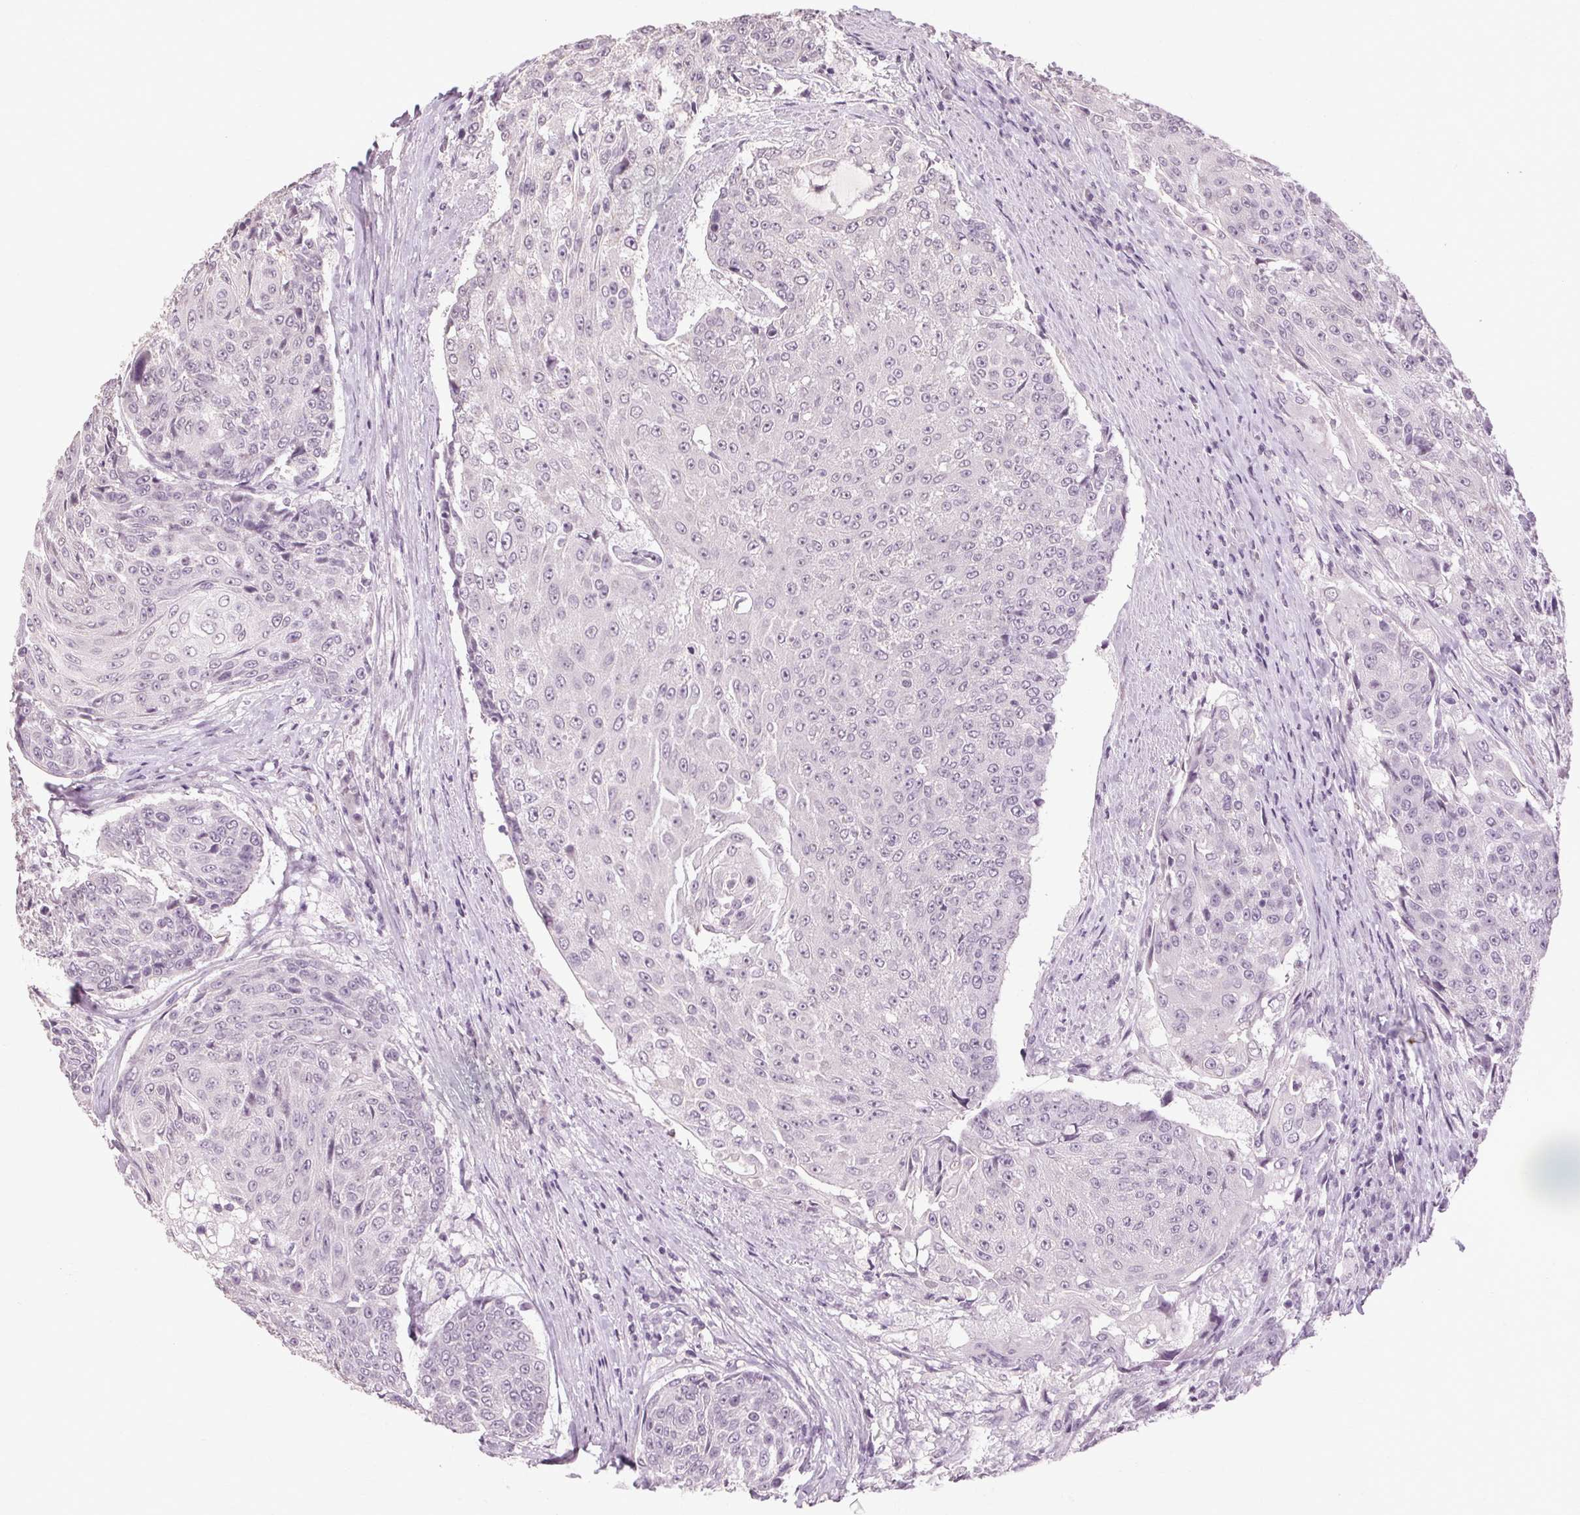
{"staining": {"intensity": "negative", "quantity": "none", "location": "none"}, "tissue": "urothelial cancer", "cell_type": "Tumor cells", "image_type": "cancer", "snomed": [{"axis": "morphology", "description": "Urothelial carcinoma, High grade"}, {"axis": "topography", "description": "Urinary bladder"}], "caption": "This is an immunohistochemistry photomicrograph of human high-grade urothelial carcinoma. There is no expression in tumor cells.", "gene": "POMC", "patient": {"sex": "female", "age": 63}}